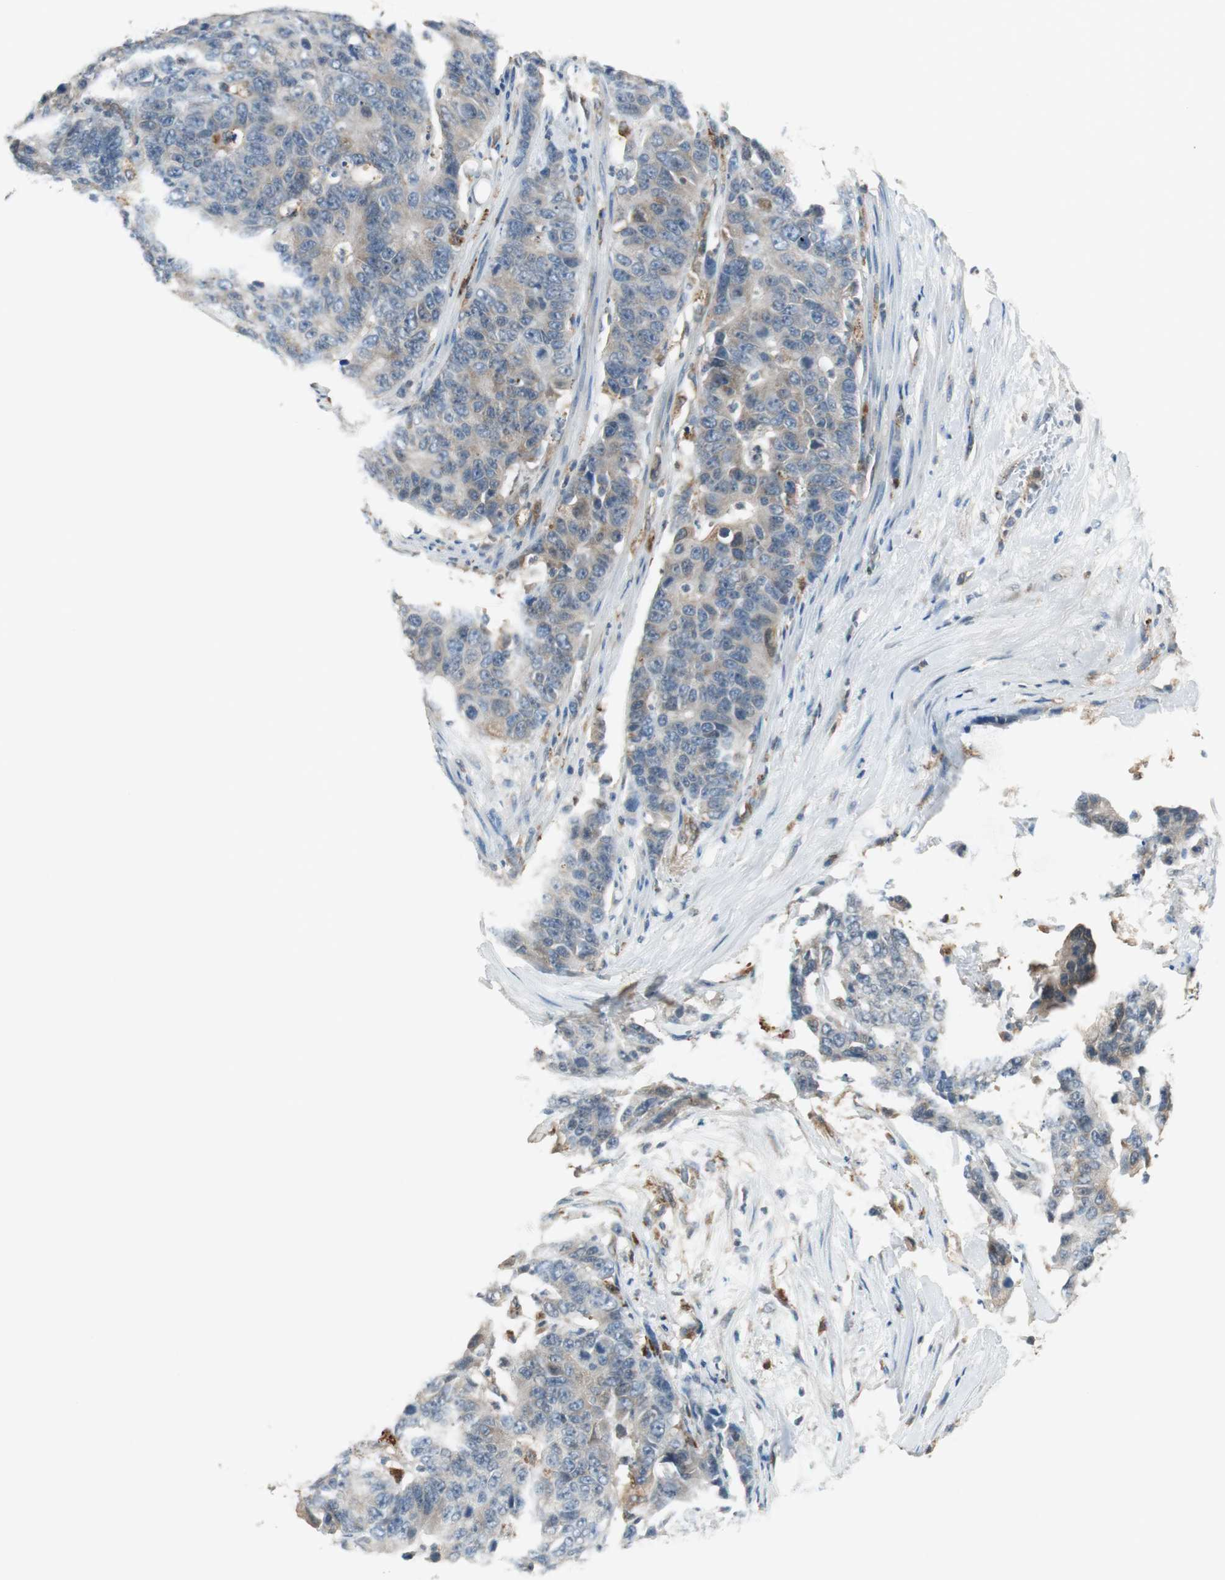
{"staining": {"intensity": "weak", "quantity": ">75%", "location": "cytoplasmic/membranous"}, "tissue": "colorectal cancer", "cell_type": "Tumor cells", "image_type": "cancer", "snomed": [{"axis": "morphology", "description": "Adenocarcinoma, NOS"}, {"axis": "topography", "description": "Colon"}], "caption": "Protein staining of colorectal adenocarcinoma tissue reveals weak cytoplasmic/membranous positivity in about >75% of tumor cells. (DAB (3,3'-diaminobenzidine) IHC with brightfield microscopy, high magnification).", "gene": "NCK1", "patient": {"sex": "female", "age": 86}}